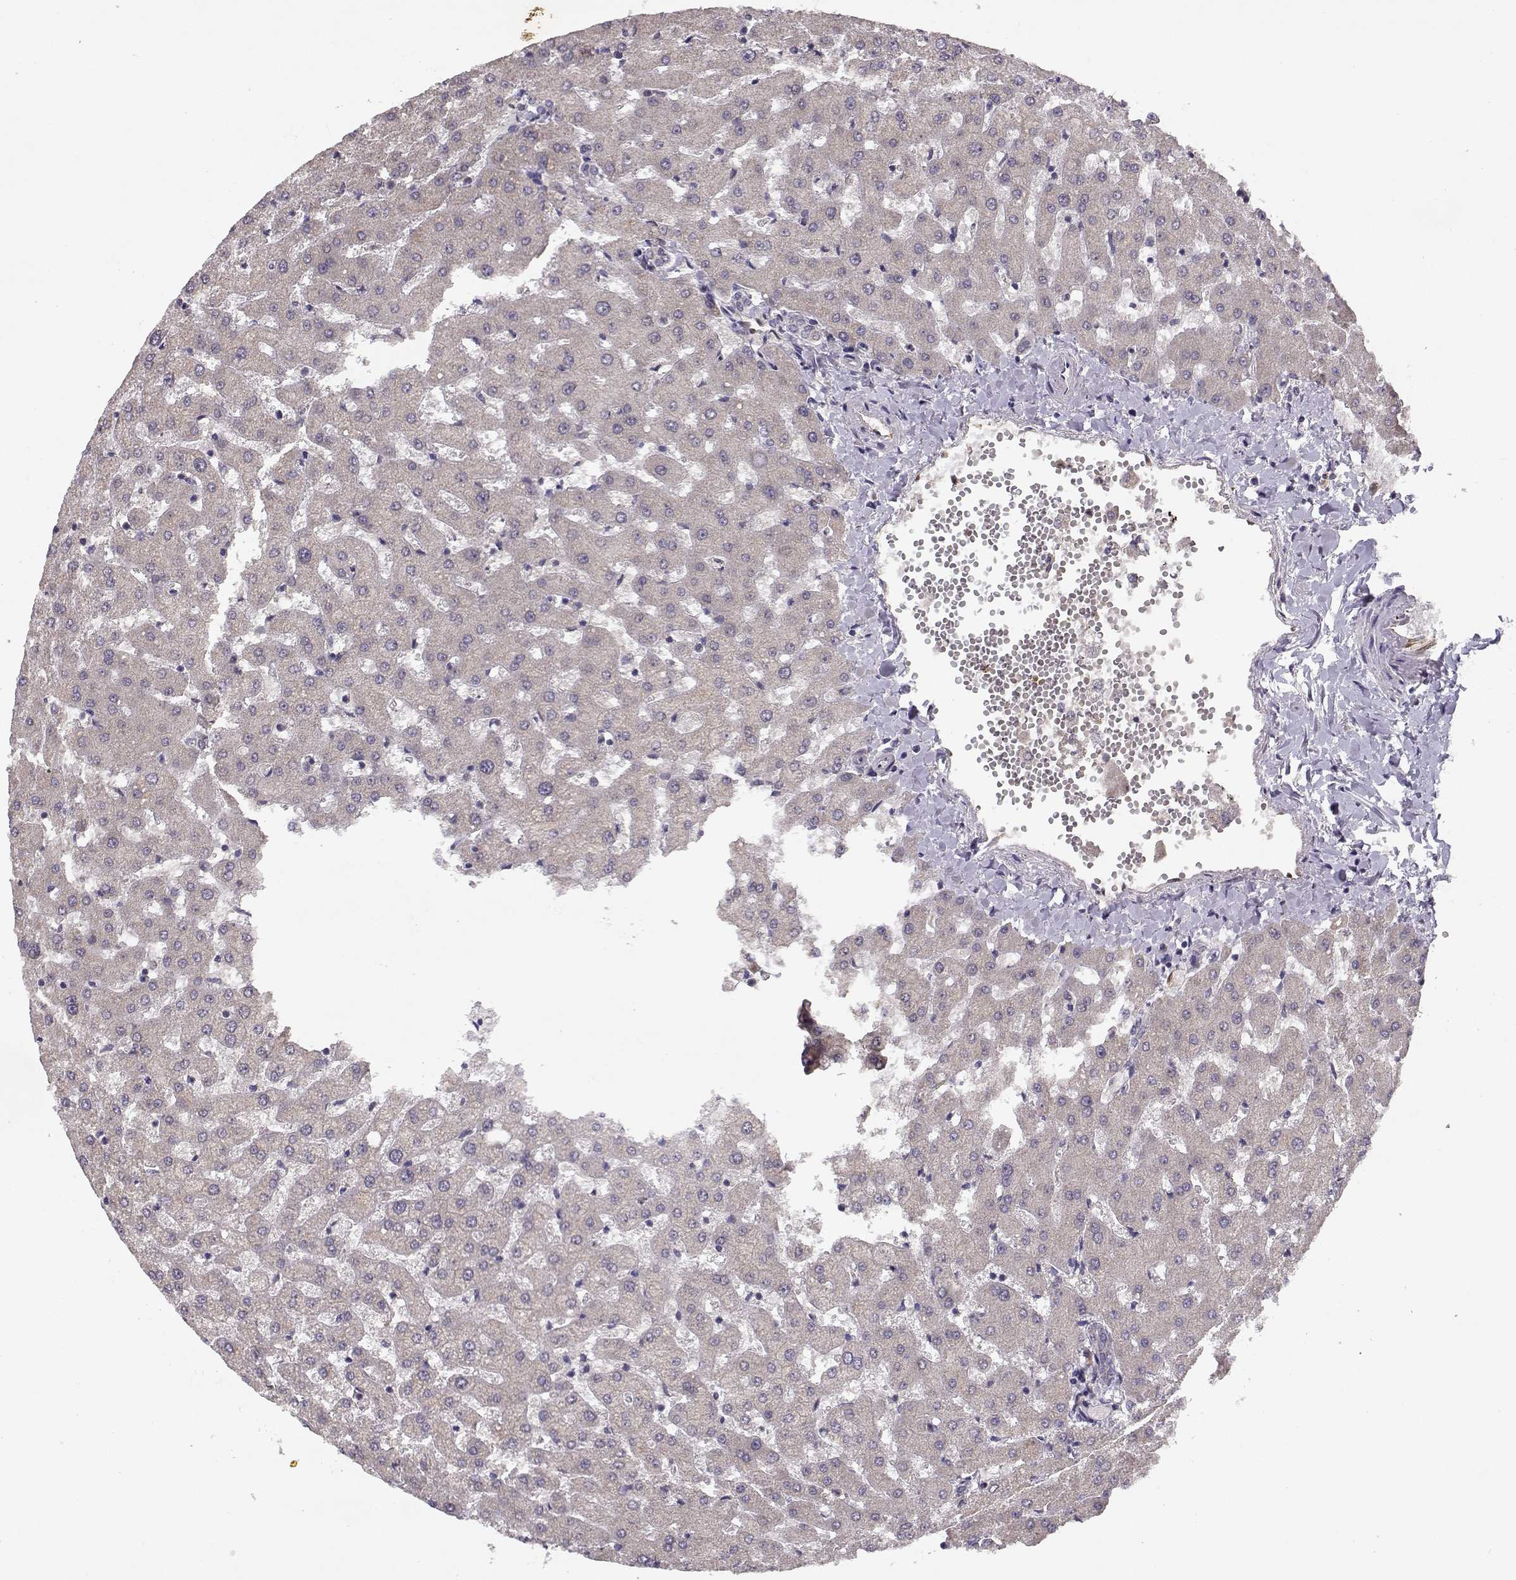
{"staining": {"intensity": "negative", "quantity": "none", "location": "none"}, "tissue": "liver", "cell_type": "Cholangiocytes", "image_type": "normal", "snomed": [{"axis": "morphology", "description": "Normal tissue, NOS"}, {"axis": "topography", "description": "Liver"}], "caption": "There is no significant staining in cholangiocytes of liver. Brightfield microscopy of immunohistochemistry stained with DAB (brown) and hematoxylin (blue), captured at high magnification.", "gene": "BMX", "patient": {"sex": "female", "age": 50}}